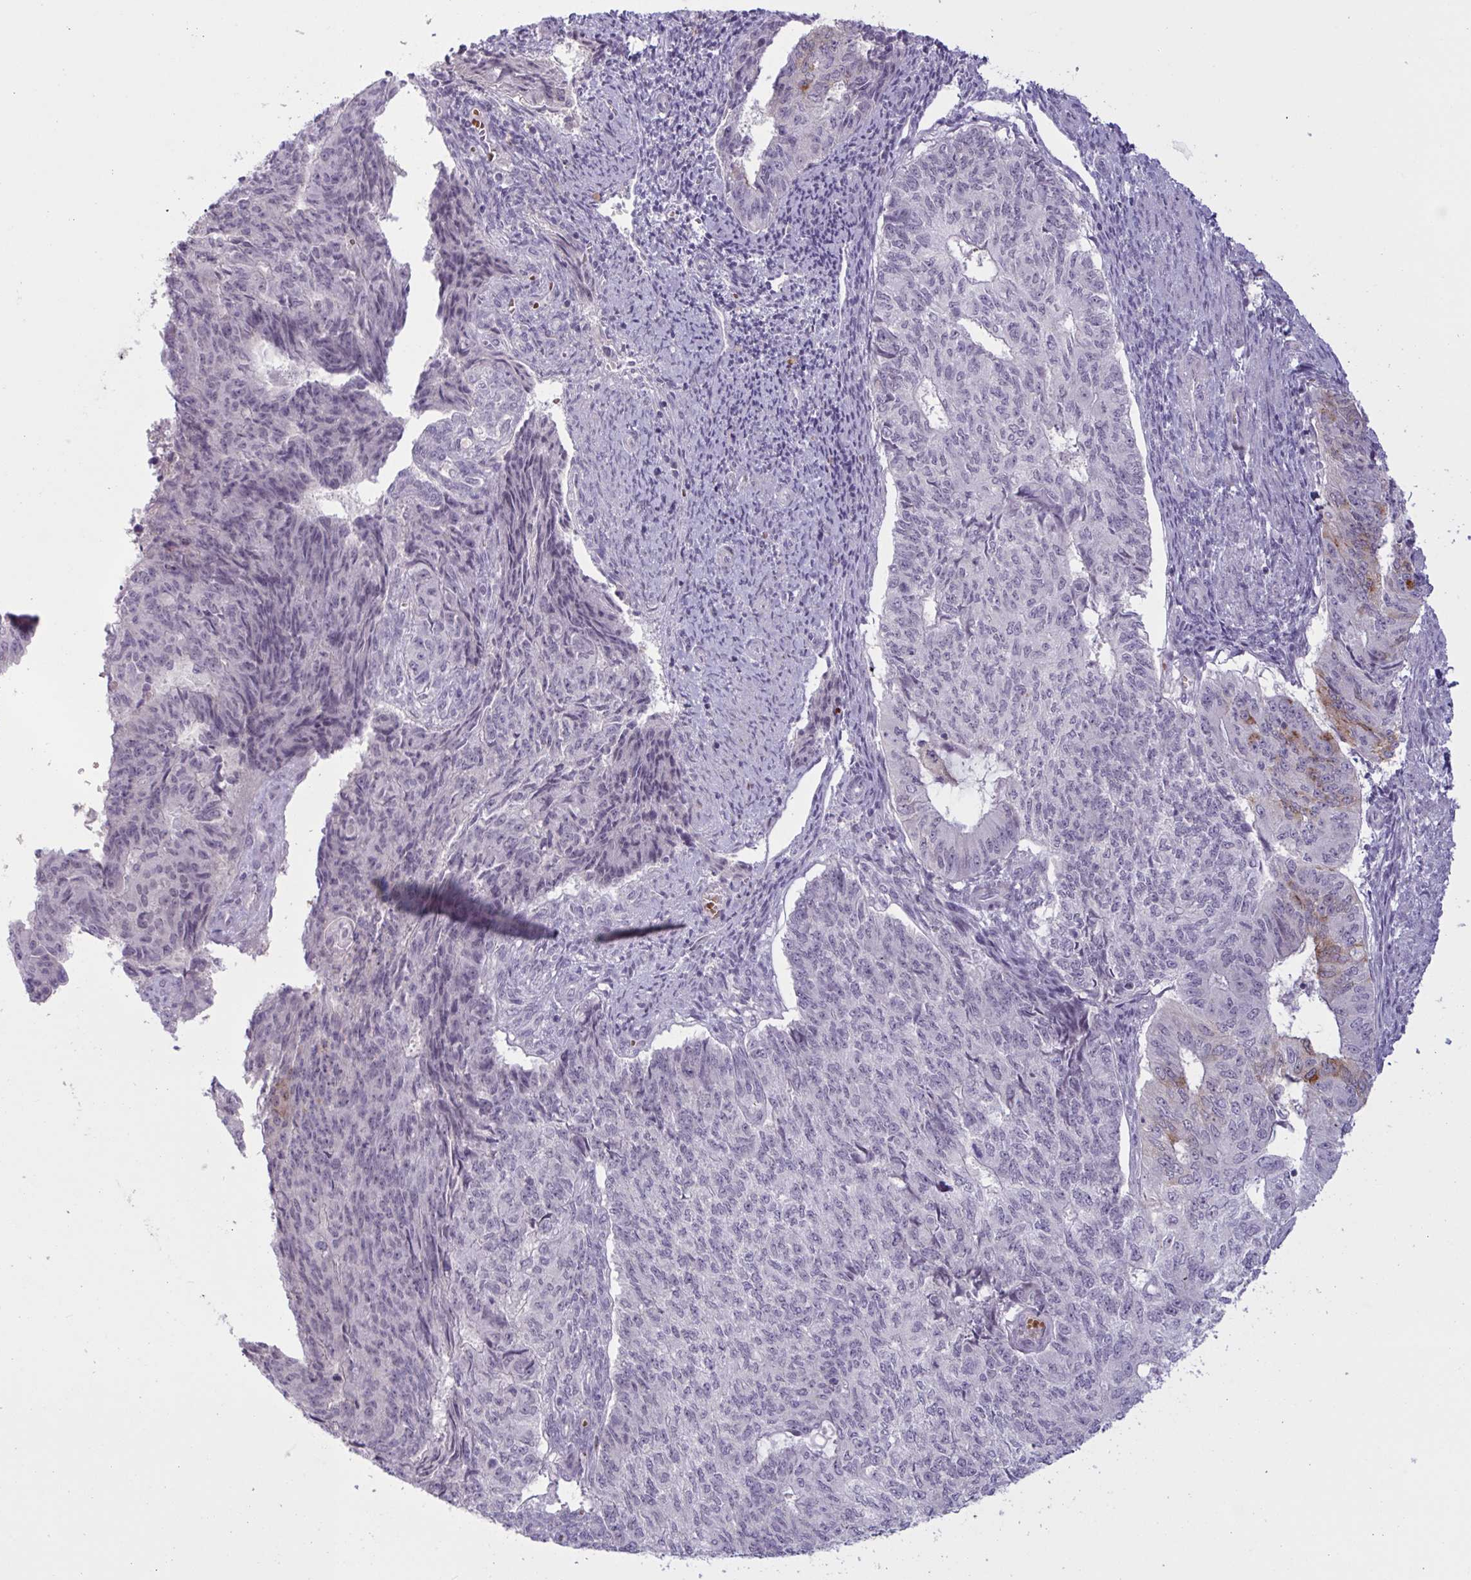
{"staining": {"intensity": "weak", "quantity": "<25%", "location": "cytoplasmic/membranous"}, "tissue": "endometrial cancer", "cell_type": "Tumor cells", "image_type": "cancer", "snomed": [{"axis": "morphology", "description": "Adenocarcinoma, NOS"}, {"axis": "topography", "description": "Endometrium"}], "caption": "Tumor cells are negative for protein expression in human adenocarcinoma (endometrial).", "gene": "RFPL4B", "patient": {"sex": "female", "age": 32}}